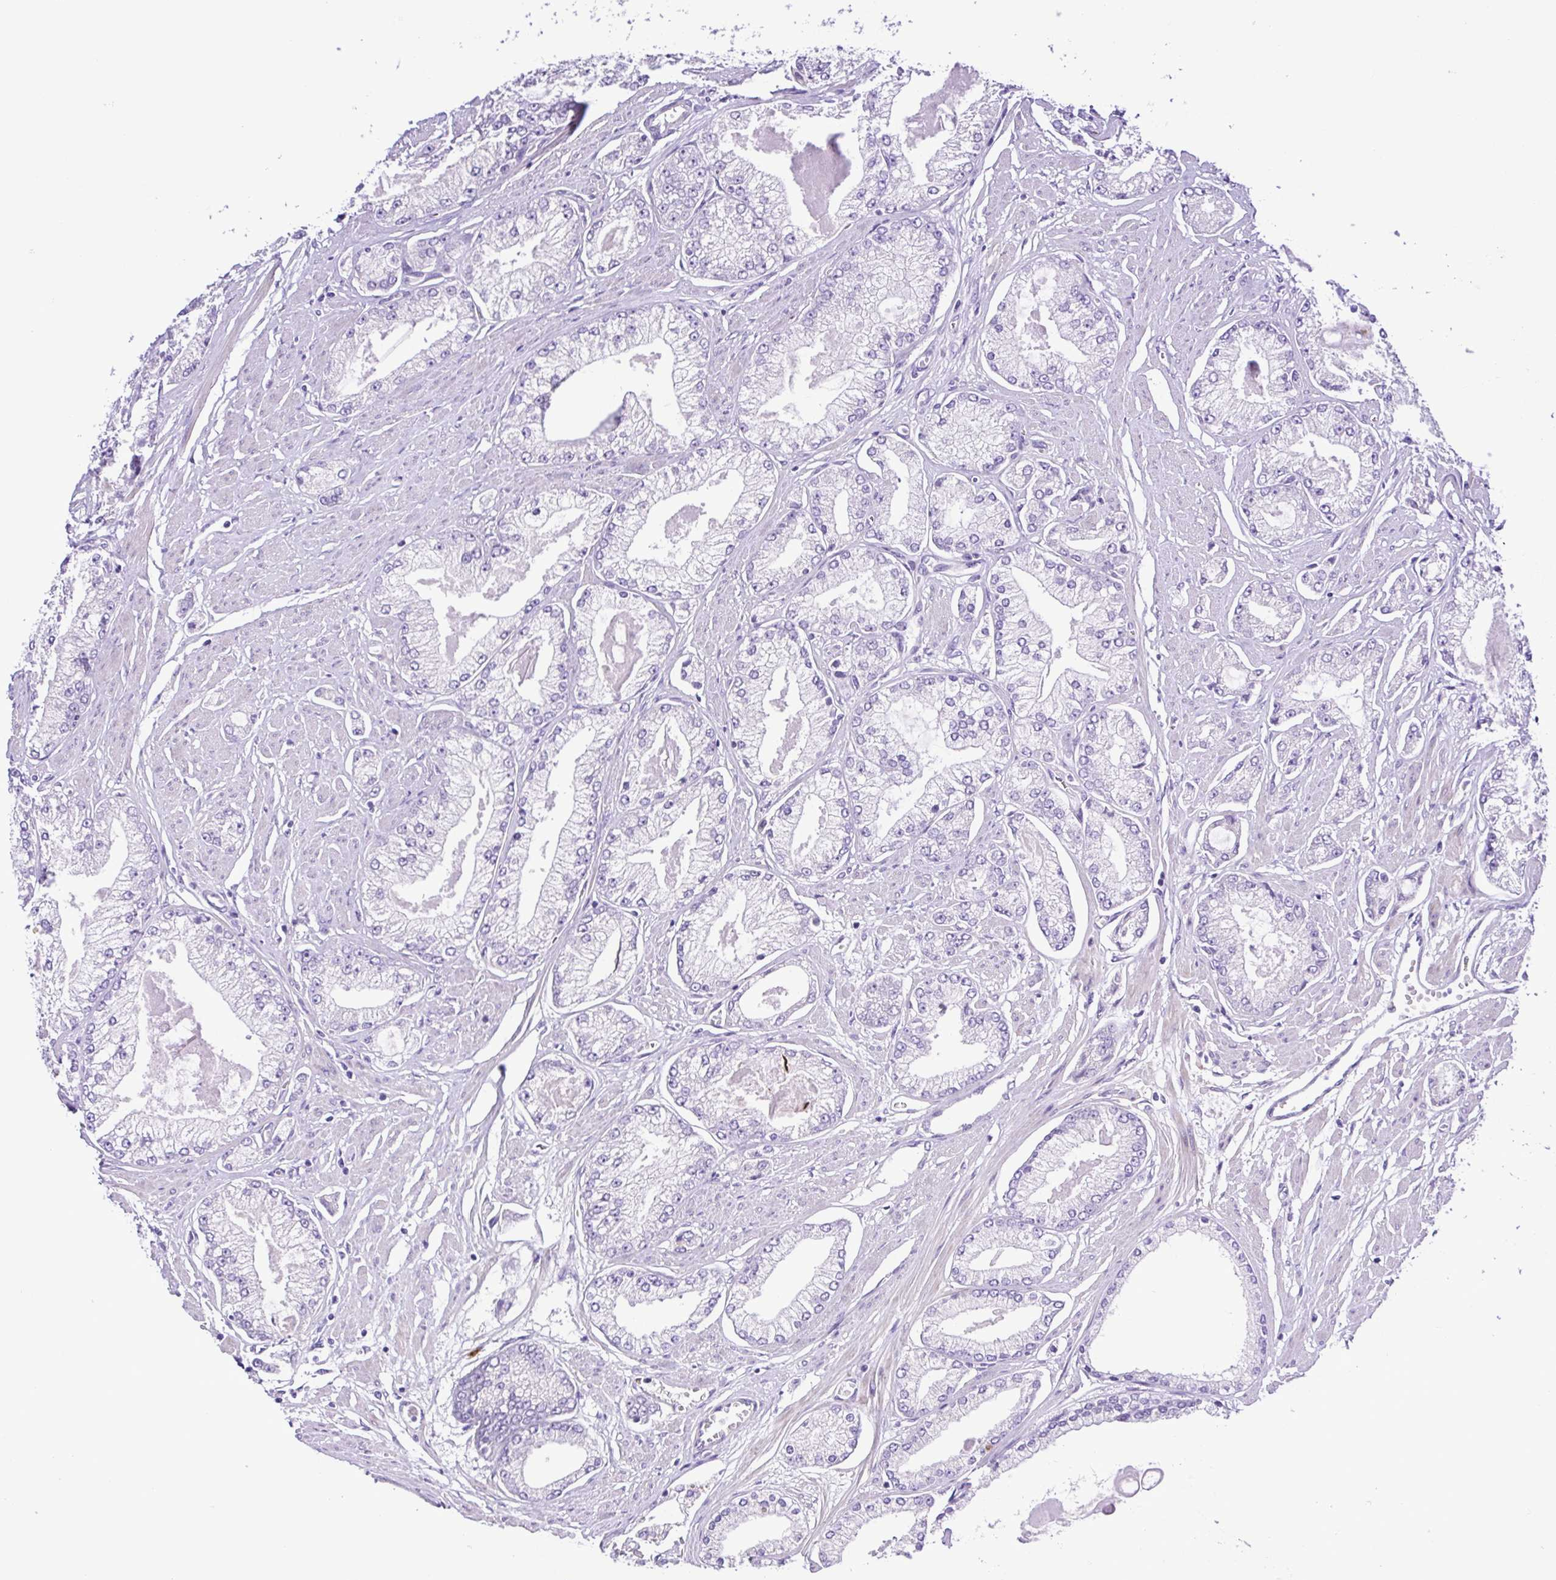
{"staining": {"intensity": "negative", "quantity": "none", "location": "none"}, "tissue": "prostate cancer", "cell_type": "Tumor cells", "image_type": "cancer", "snomed": [{"axis": "morphology", "description": "Adenocarcinoma, High grade"}, {"axis": "topography", "description": "Prostate"}], "caption": "Photomicrograph shows no protein expression in tumor cells of prostate cancer (adenocarcinoma (high-grade)) tissue.", "gene": "GABBR2", "patient": {"sex": "male", "age": 68}}